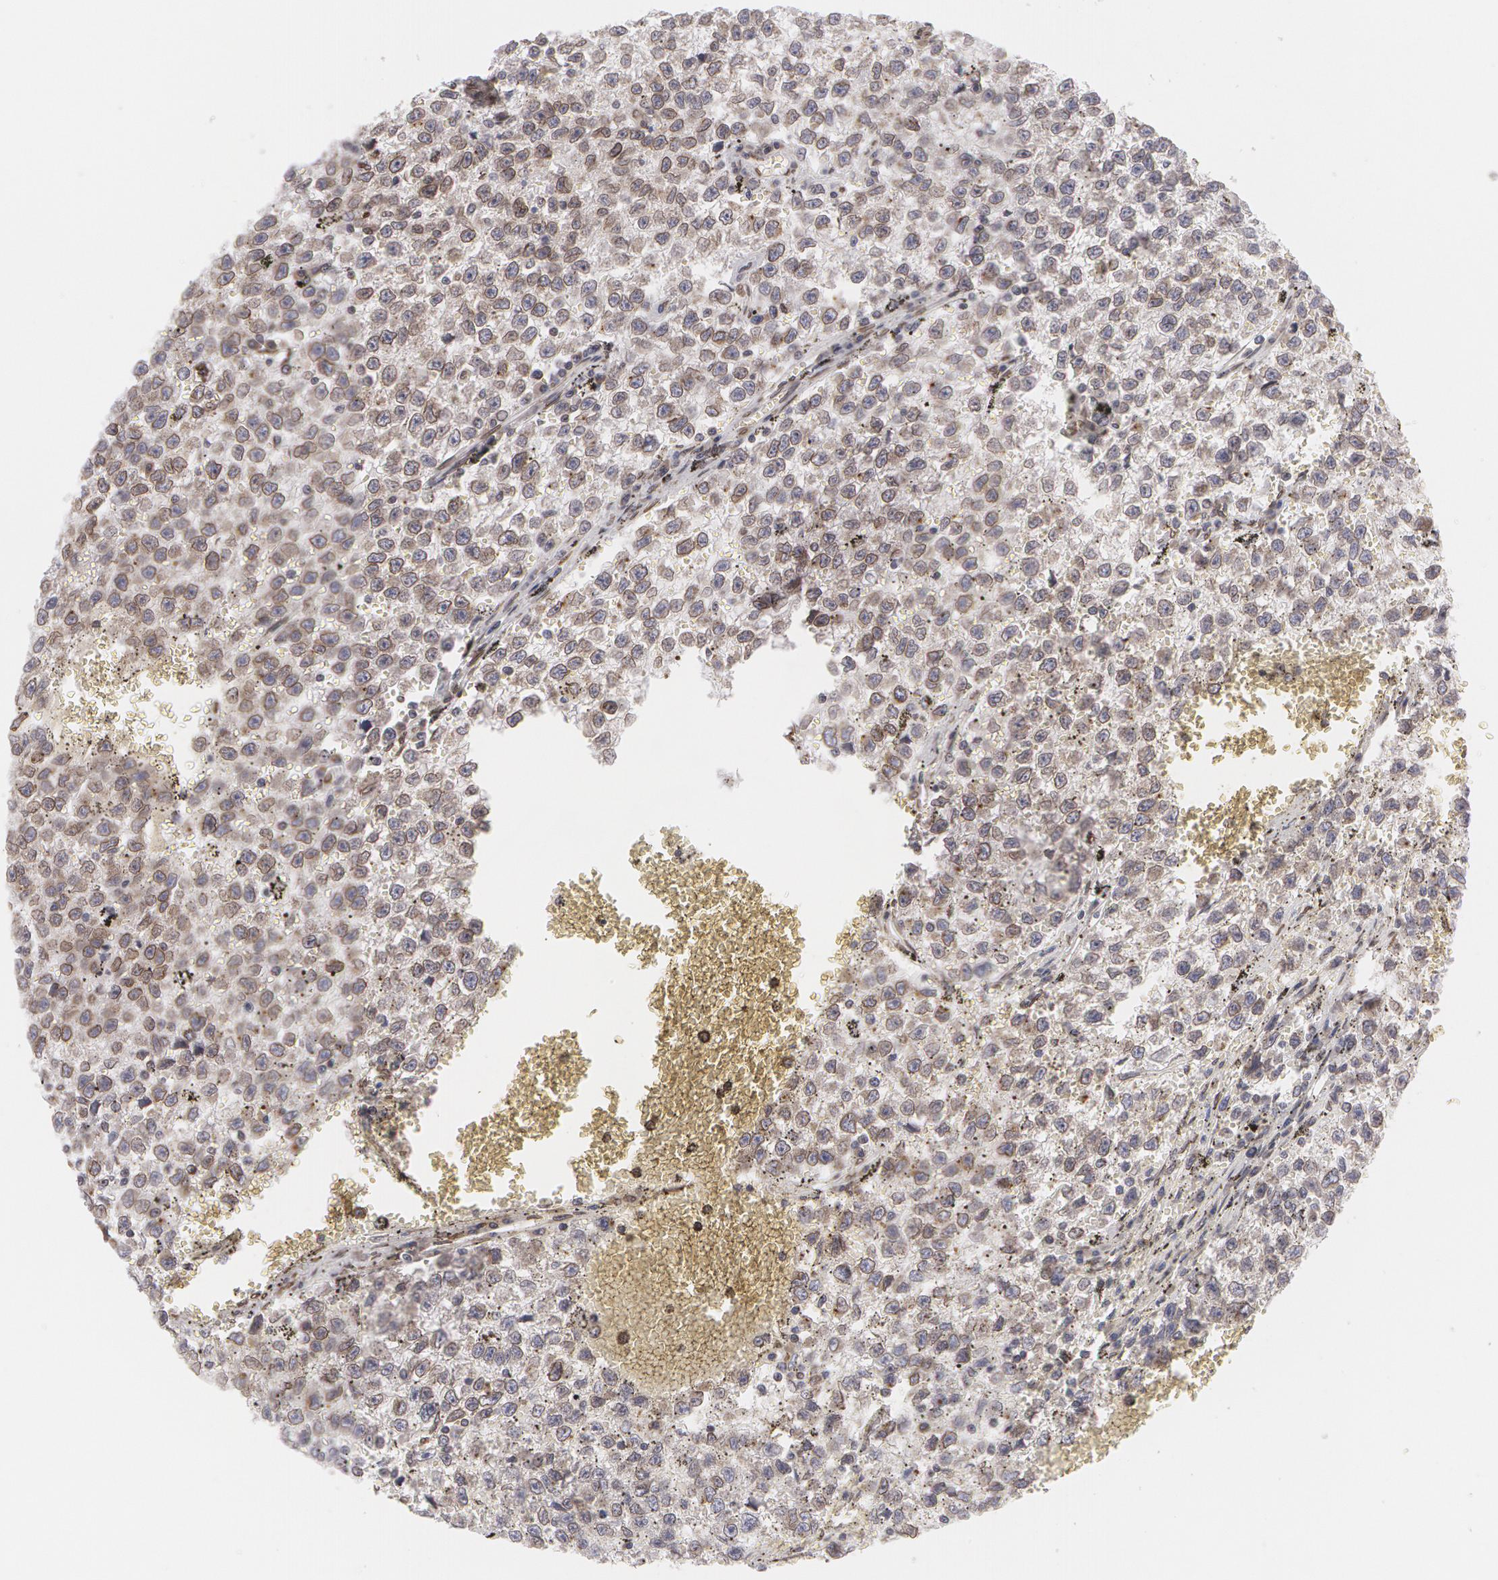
{"staining": {"intensity": "weak", "quantity": "25%-75%", "location": "cytoplasmic/membranous"}, "tissue": "testis cancer", "cell_type": "Tumor cells", "image_type": "cancer", "snomed": [{"axis": "morphology", "description": "Seminoma, NOS"}, {"axis": "topography", "description": "Testis"}], "caption": "A micrograph showing weak cytoplasmic/membranous expression in about 25%-75% of tumor cells in testis cancer, as visualized by brown immunohistochemical staining.", "gene": "EMD", "patient": {"sex": "male", "age": 35}}